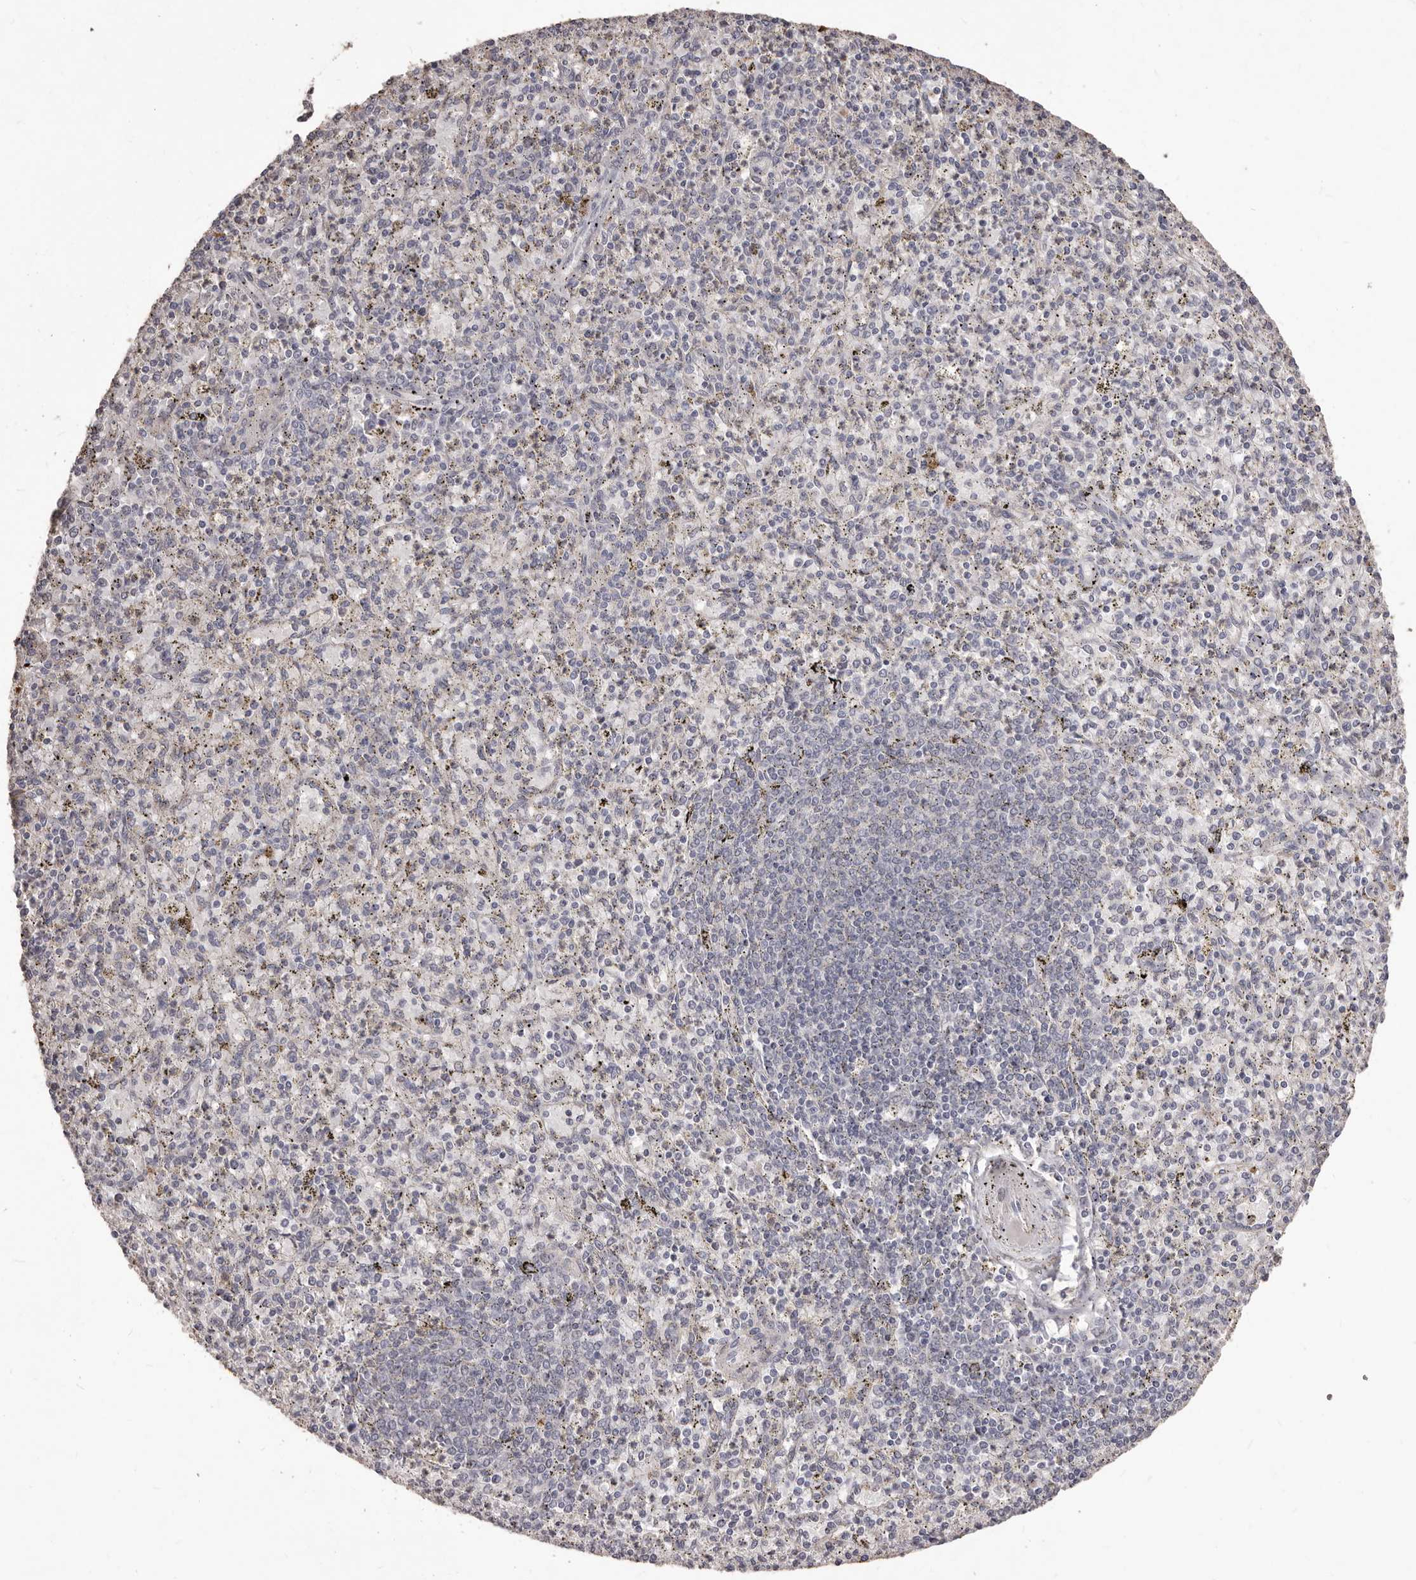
{"staining": {"intensity": "negative", "quantity": "none", "location": "none"}, "tissue": "spleen", "cell_type": "Cells in red pulp", "image_type": "normal", "snomed": [{"axis": "morphology", "description": "Normal tissue, NOS"}, {"axis": "topography", "description": "Spleen"}], "caption": "High magnification brightfield microscopy of unremarkable spleen stained with DAB (brown) and counterstained with hematoxylin (blue): cells in red pulp show no significant expression. Brightfield microscopy of immunohistochemistry stained with DAB (3,3'-diaminobenzidine) (brown) and hematoxylin (blue), captured at high magnification.", "gene": "PRSS27", "patient": {"sex": "male", "age": 72}}